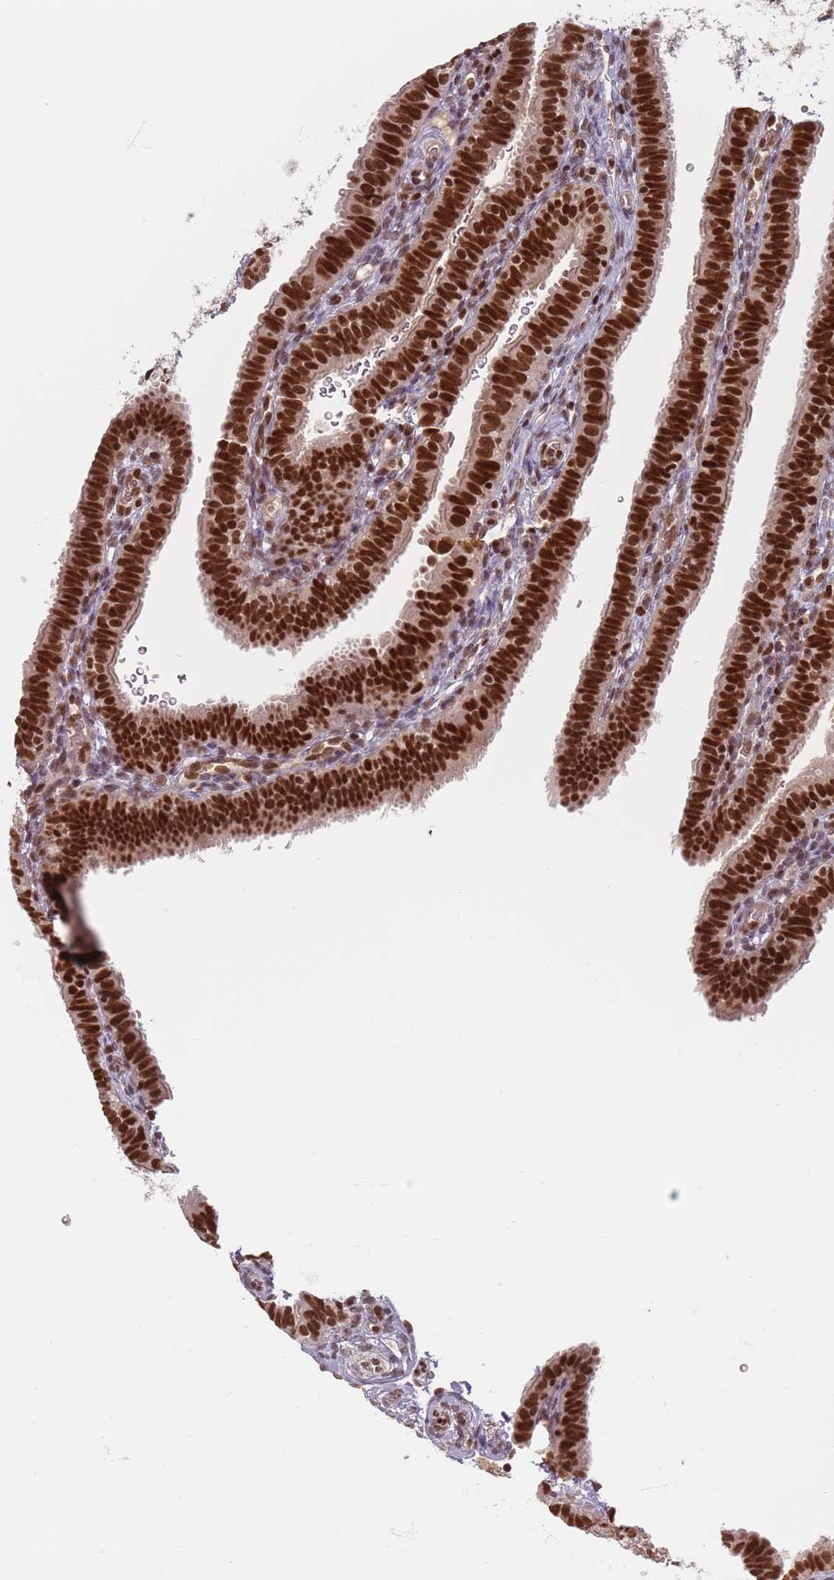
{"staining": {"intensity": "strong", "quantity": ">75%", "location": "nuclear"}, "tissue": "fallopian tube", "cell_type": "Glandular cells", "image_type": "normal", "snomed": [{"axis": "morphology", "description": "Normal tissue, NOS"}, {"axis": "topography", "description": "Fallopian tube"}], "caption": "This is a photomicrograph of immunohistochemistry (IHC) staining of unremarkable fallopian tube, which shows strong expression in the nuclear of glandular cells.", "gene": "NUP50", "patient": {"sex": "female", "age": 41}}